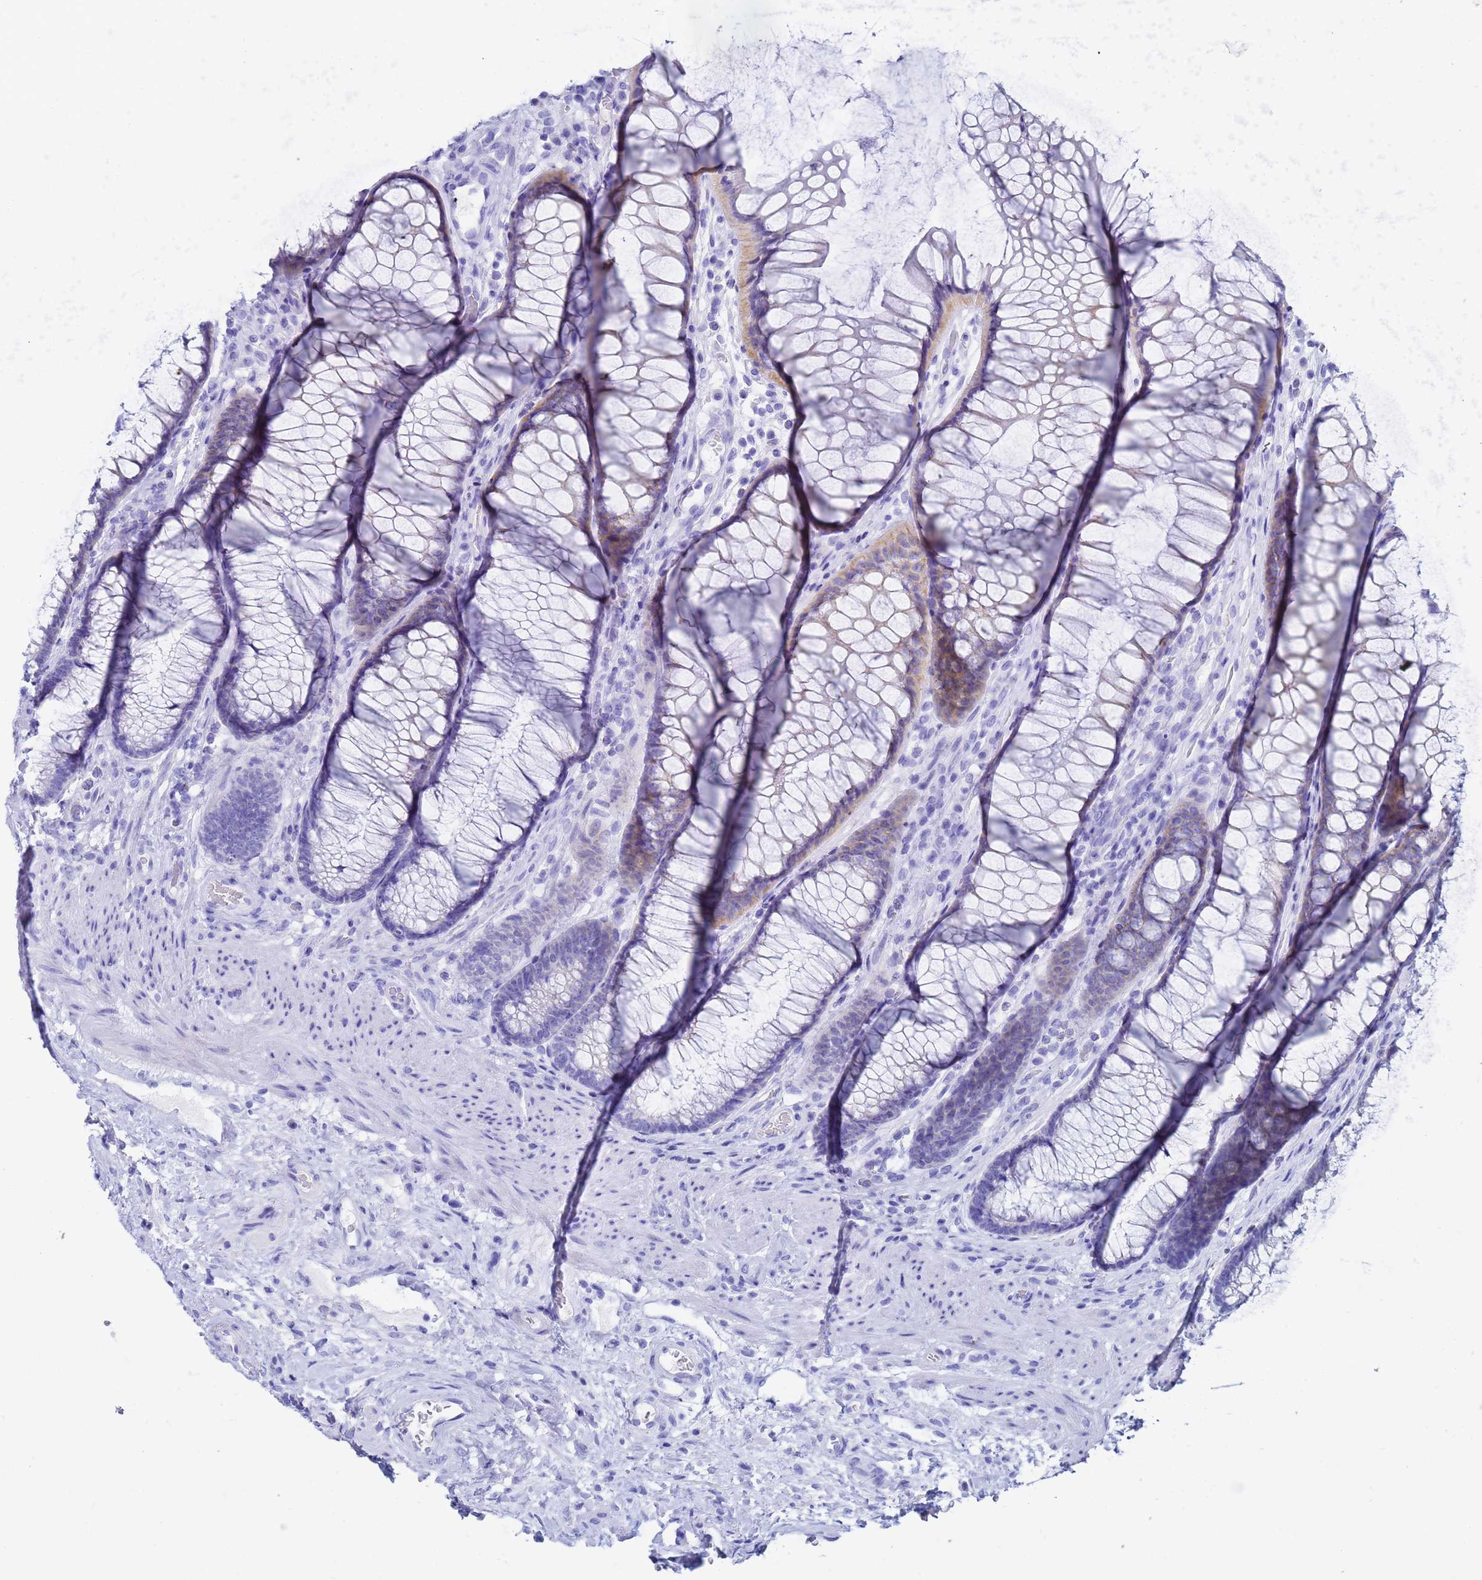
{"staining": {"intensity": "negative", "quantity": "none", "location": "none"}, "tissue": "colon", "cell_type": "Endothelial cells", "image_type": "normal", "snomed": [{"axis": "morphology", "description": "Normal tissue, NOS"}, {"axis": "topography", "description": "Colon"}], "caption": "The micrograph displays no staining of endothelial cells in benign colon. (DAB immunohistochemistry with hematoxylin counter stain).", "gene": "C2orf72", "patient": {"sex": "female", "age": 82}}